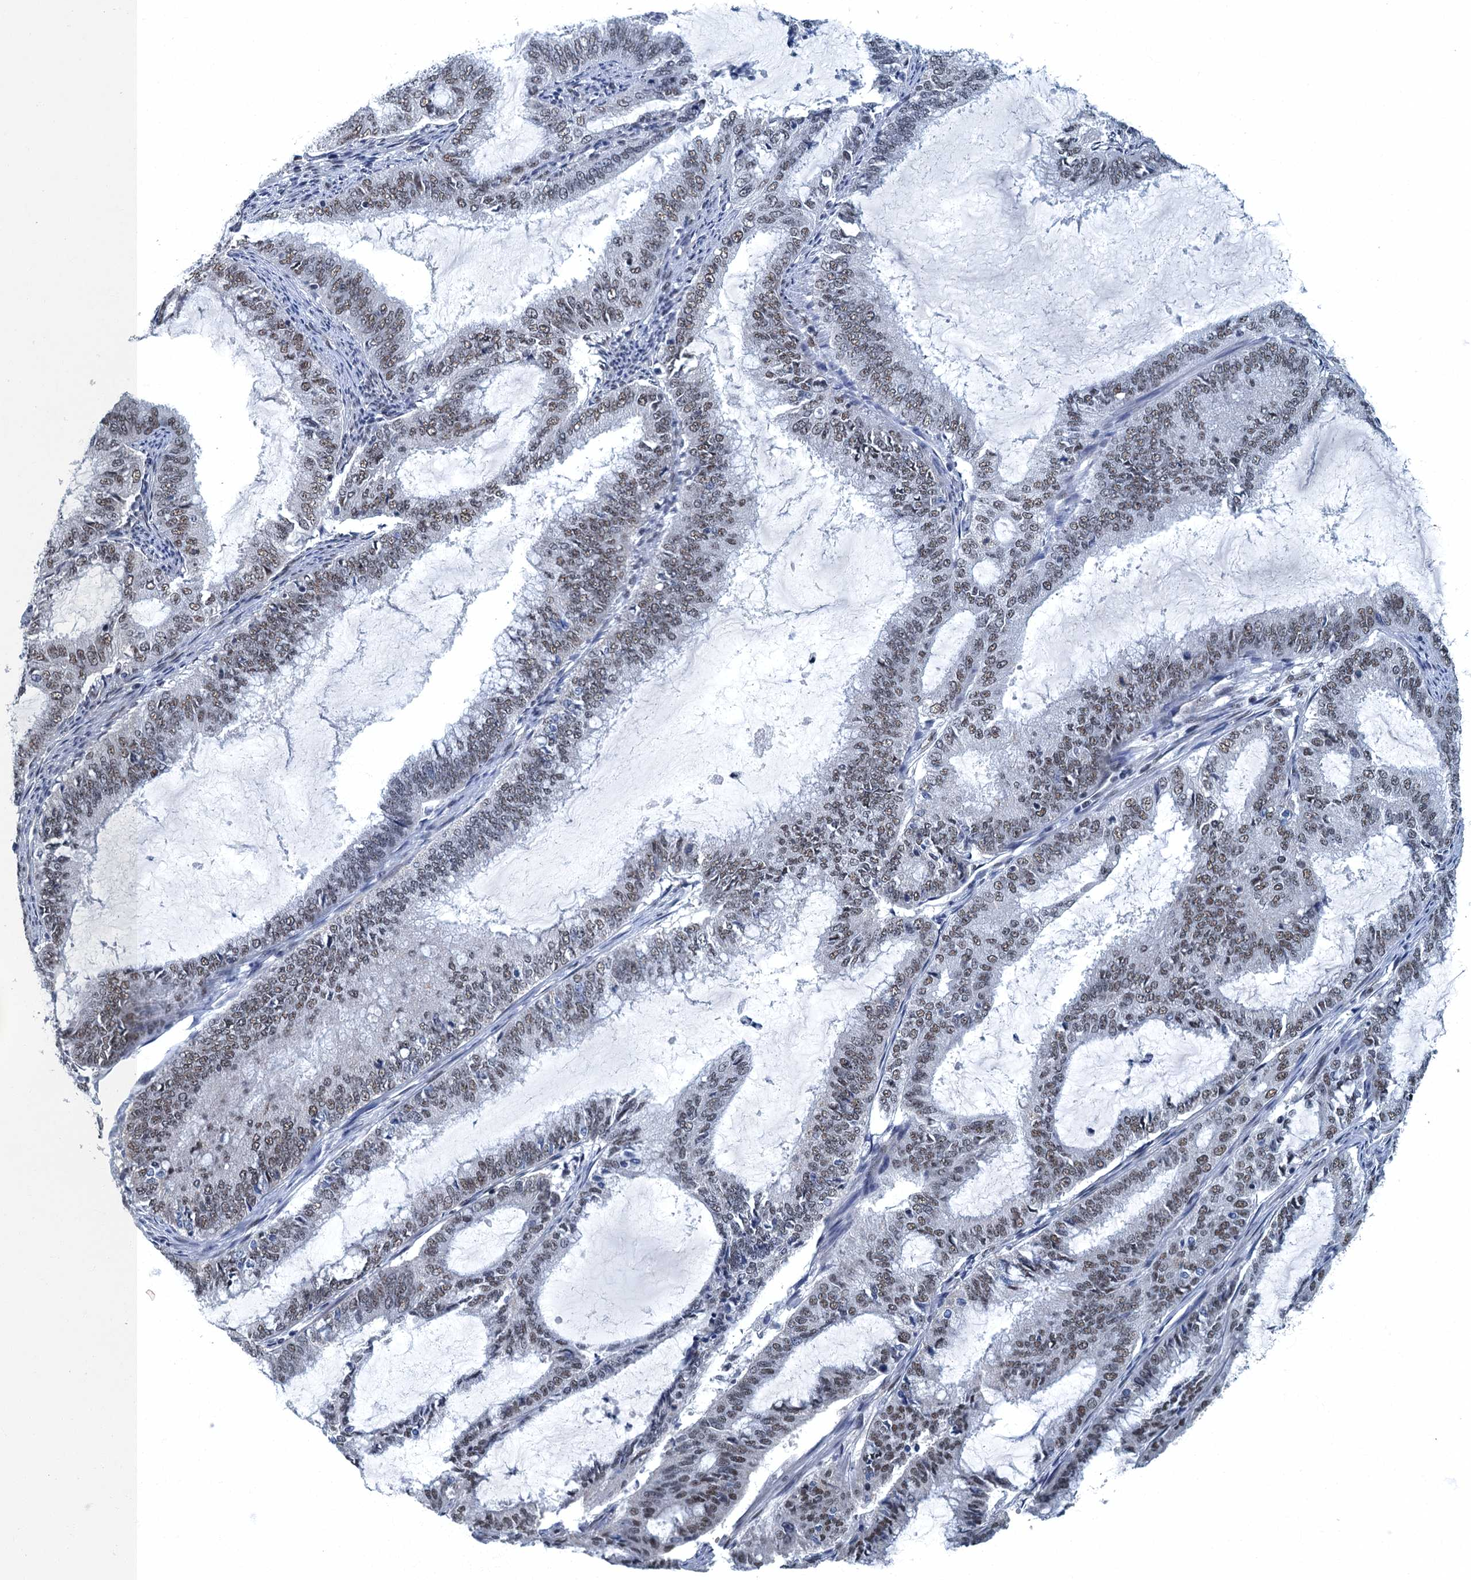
{"staining": {"intensity": "moderate", "quantity": ">75%", "location": "nuclear"}, "tissue": "endometrial cancer", "cell_type": "Tumor cells", "image_type": "cancer", "snomed": [{"axis": "morphology", "description": "Adenocarcinoma, NOS"}, {"axis": "topography", "description": "Endometrium"}], "caption": "Immunohistochemistry (IHC) staining of endometrial cancer (adenocarcinoma), which shows medium levels of moderate nuclear staining in about >75% of tumor cells indicating moderate nuclear protein expression. The staining was performed using DAB (3,3'-diaminobenzidine) (brown) for protein detection and nuclei were counterstained in hematoxylin (blue).", "gene": "GADL1", "patient": {"sex": "female", "age": 51}}